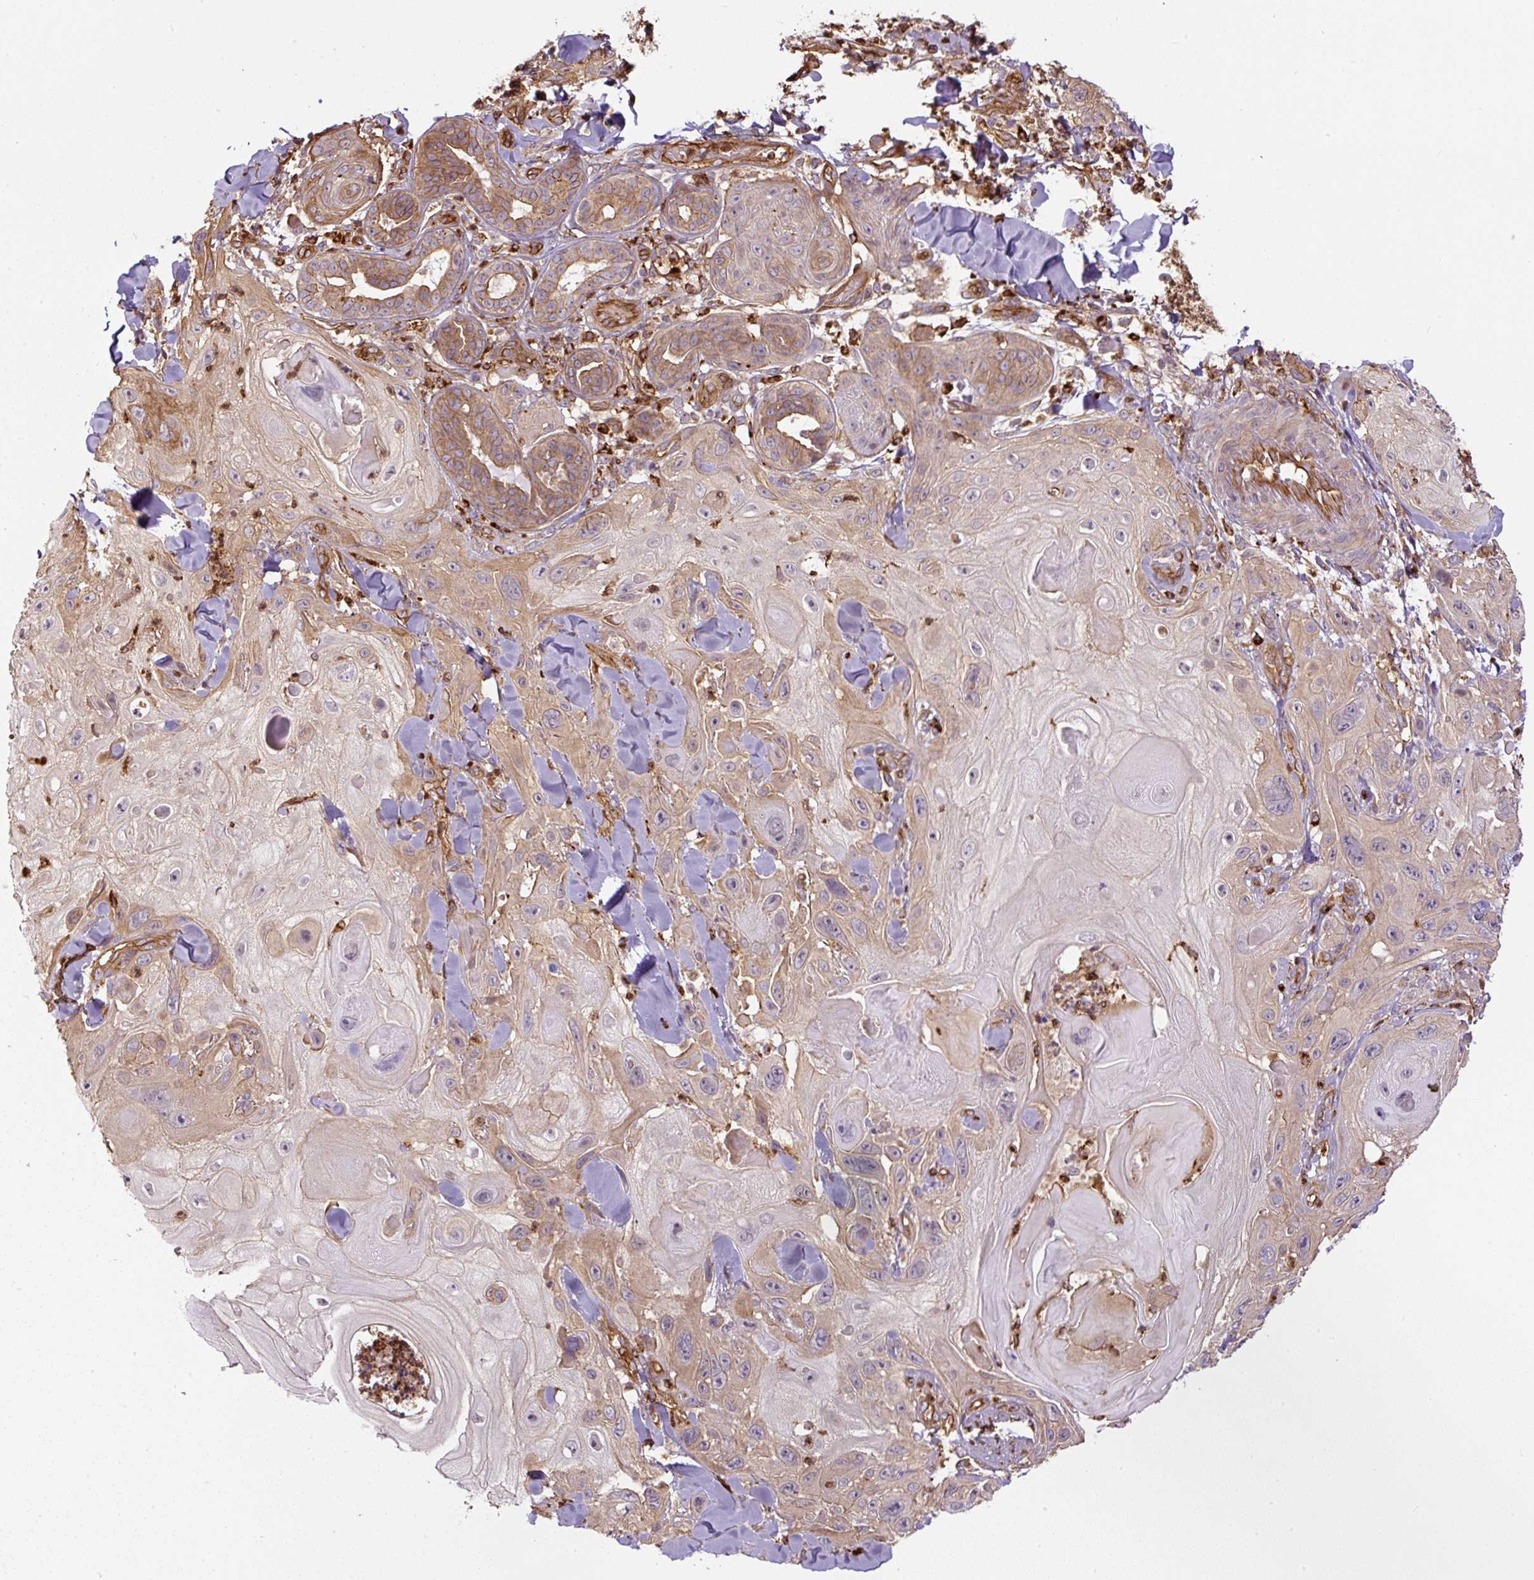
{"staining": {"intensity": "moderate", "quantity": "25%-75%", "location": "cytoplasmic/membranous"}, "tissue": "skin cancer", "cell_type": "Tumor cells", "image_type": "cancer", "snomed": [{"axis": "morphology", "description": "Normal tissue, NOS"}, {"axis": "morphology", "description": "Squamous cell carcinoma, NOS"}, {"axis": "topography", "description": "Skin"}], "caption": "Human skin cancer (squamous cell carcinoma) stained with a protein marker demonstrates moderate staining in tumor cells.", "gene": "B3GALT5", "patient": {"sex": "male", "age": 72}}